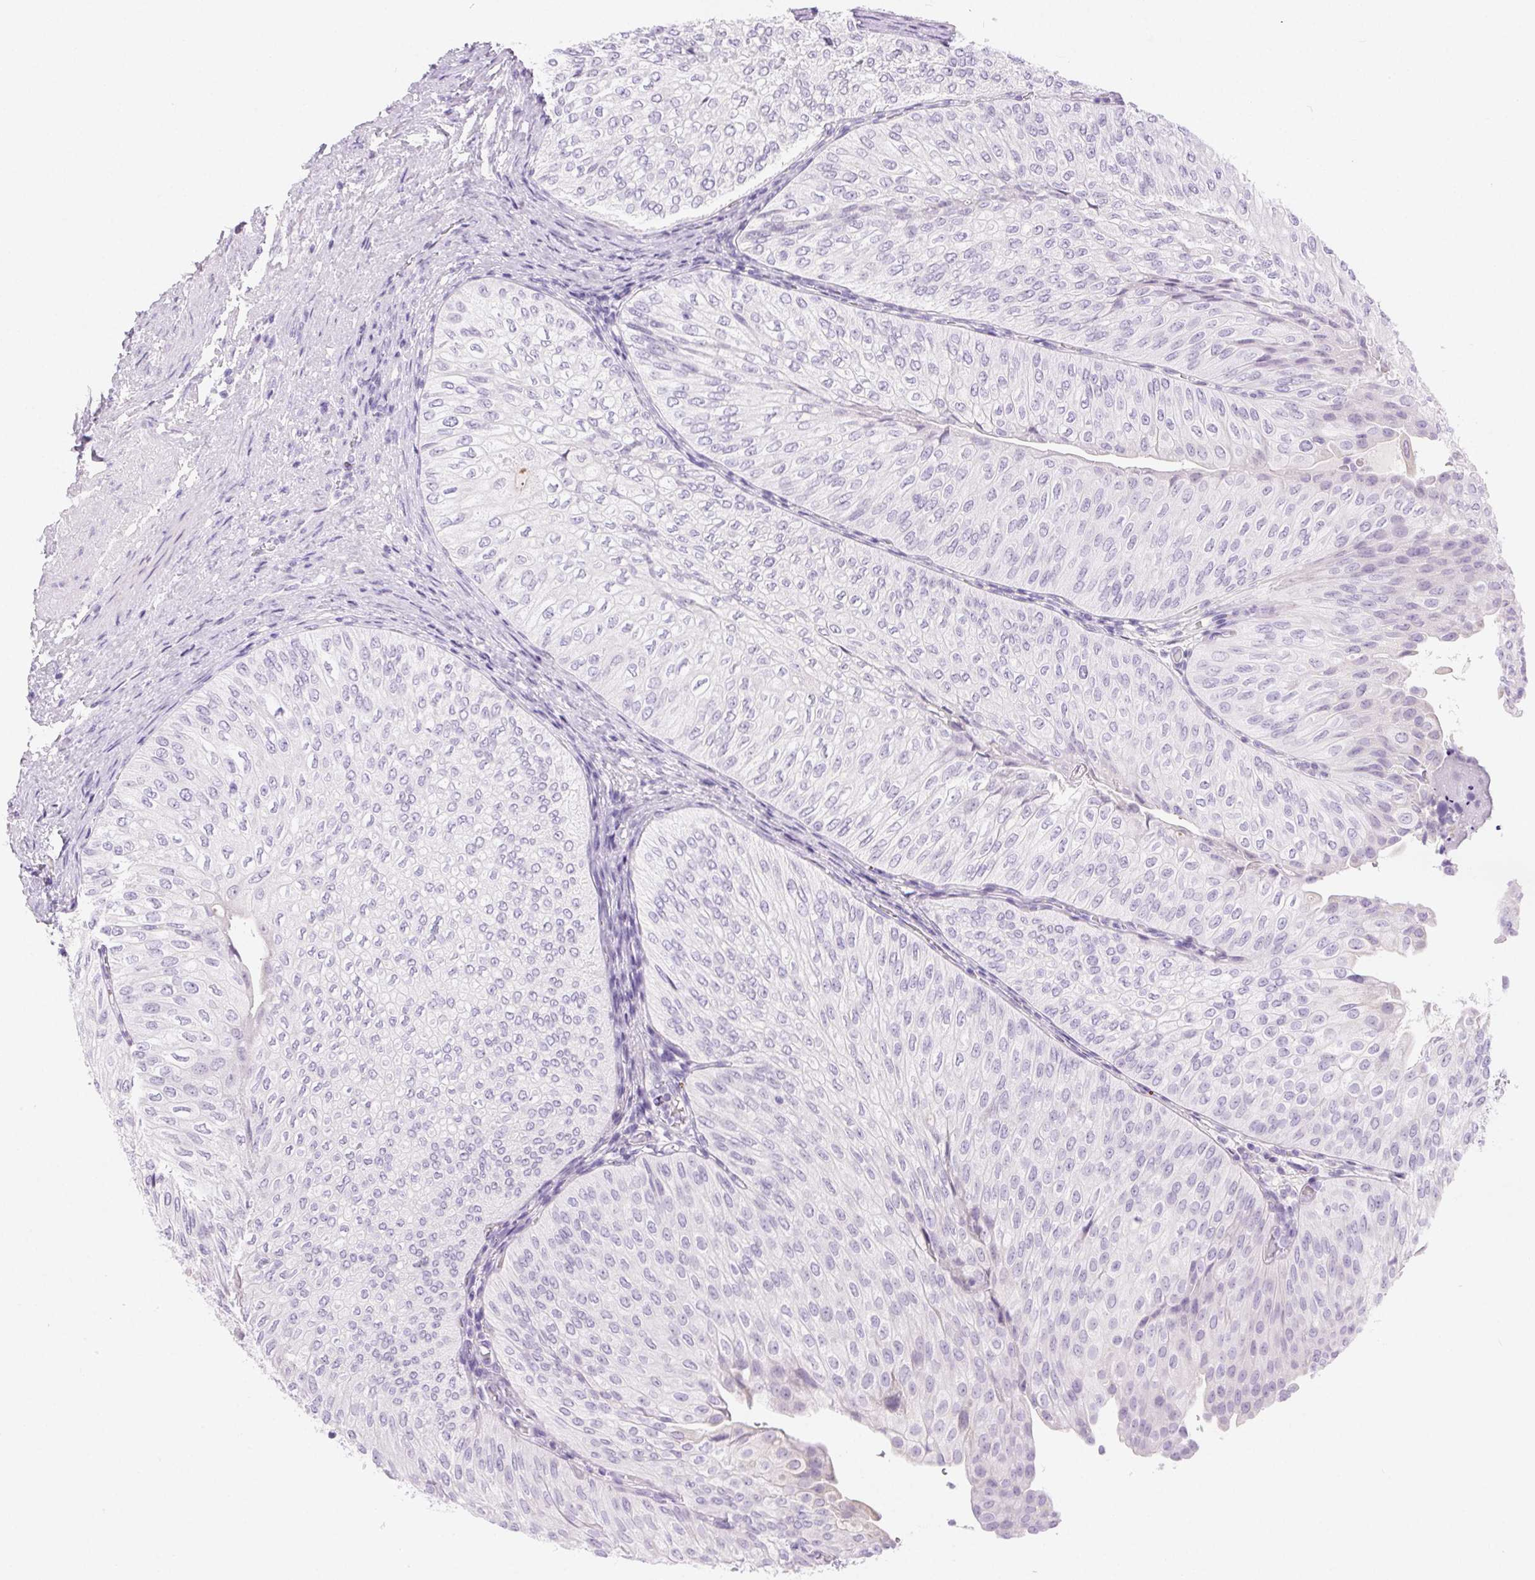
{"staining": {"intensity": "negative", "quantity": "none", "location": "none"}, "tissue": "urothelial cancer", "cell_type": "Tumor cells", "image_type": "cancer", "snomed": [{"axis": "morphology", "description": "Urothelial carcinoma, NOS"}, {"axis": "topography", "description": "Urinary bladder"}], "caption": "Immunohistochemistry photomicrograph of transitional cell carcinoma stained for a protein (brown), which reveals no positivity in tumor cells. (DAB (3,3'-diaminobenzidine) IHC visualized using brightfield microscopy, high magnification).", "gene": "CLDN16", "patient": {"sex": "male", "age": 62}}